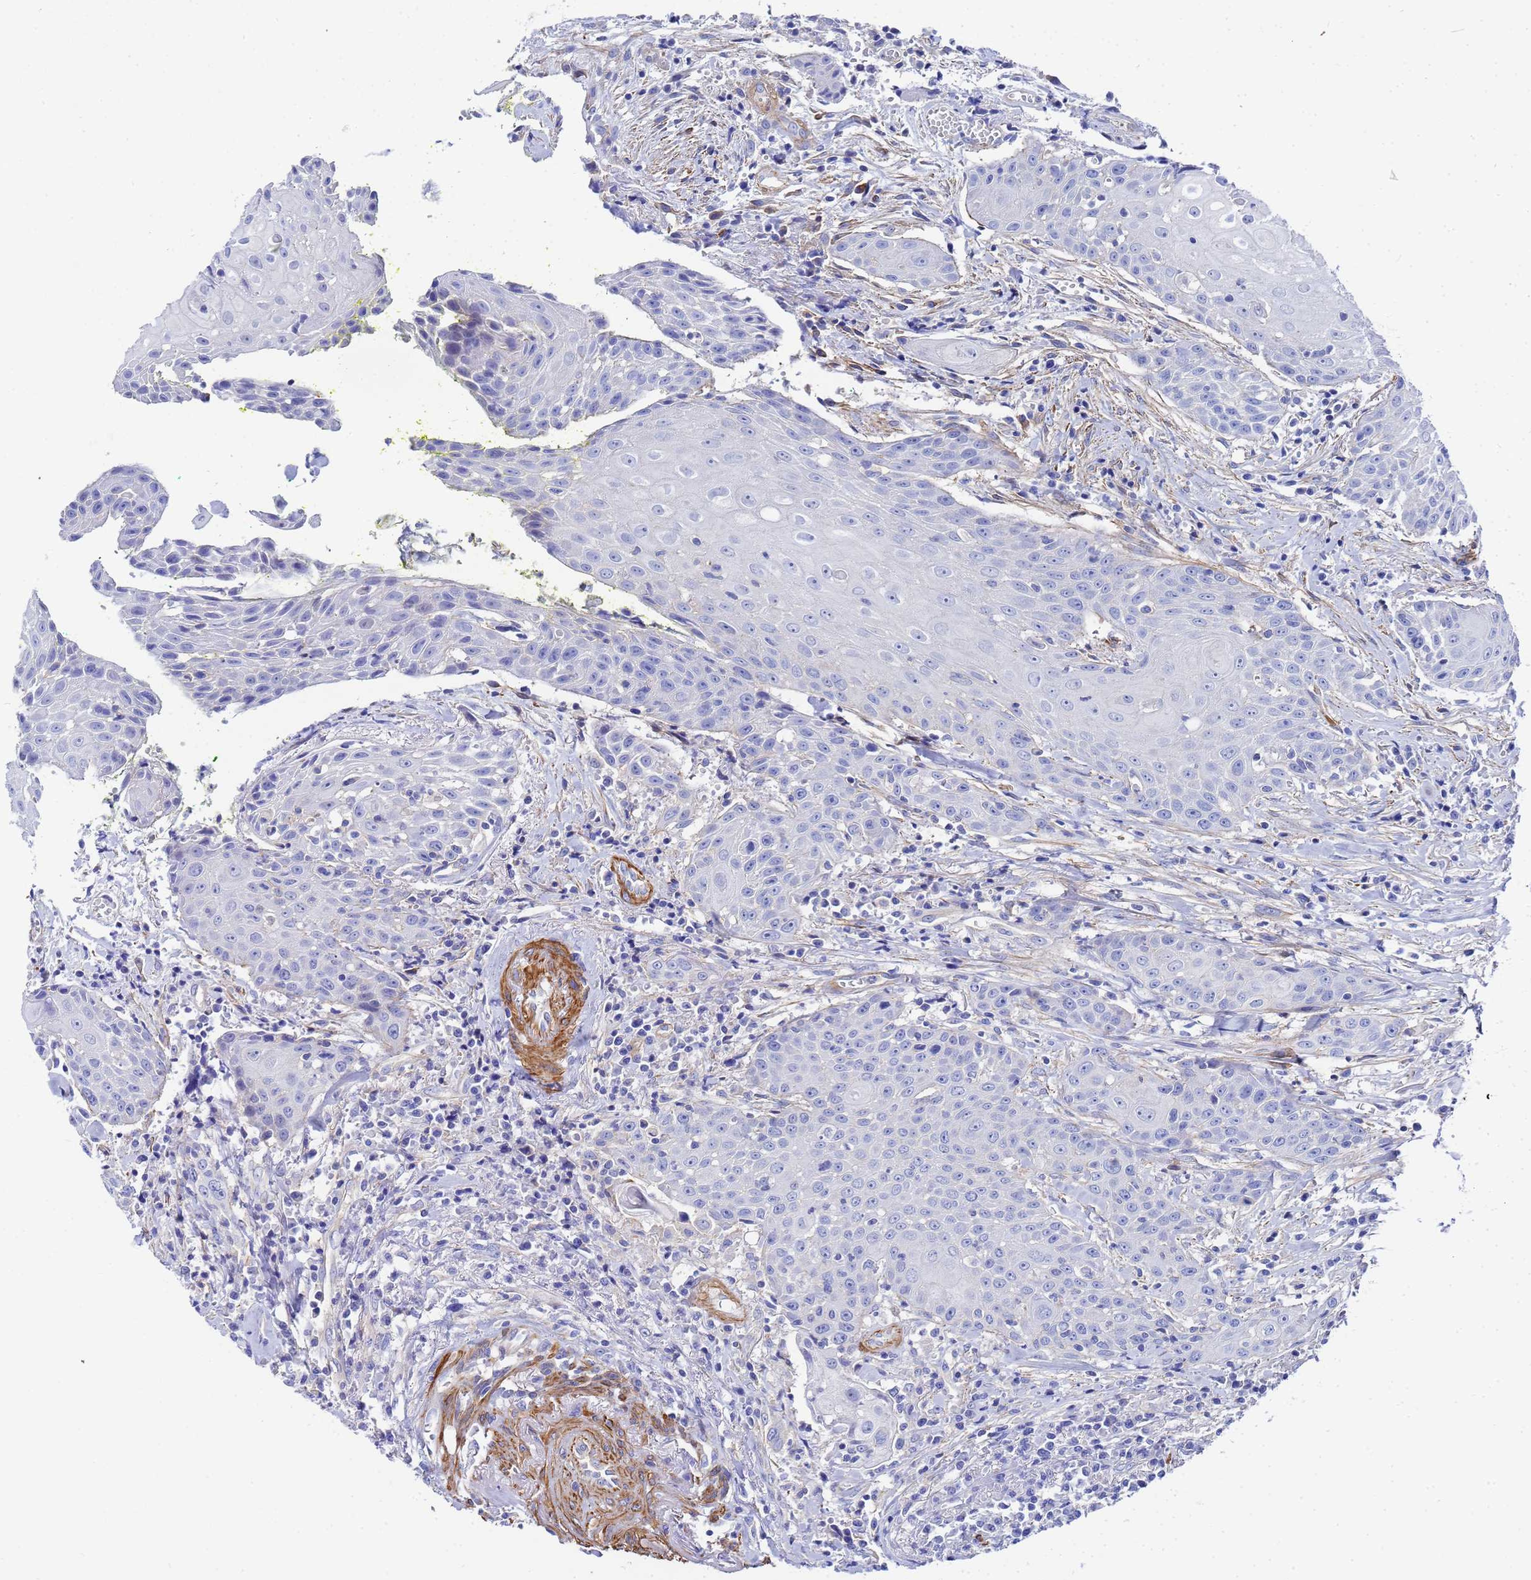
{"staining": {"intensity": "negative", "quantity": "none", "location": "none"}, "tissue": "head and neck cancer", "cell_type": "Tumor cells", "image_type": "cancer", "snomed": [{"axis": "morphology", "description": "Squamous cell carcinoma, NOS"}, {"axis": "topography", "description": "Oral tissue"}, {"axis": "topography", "description": "Head-Neck"}], "caption": "DAB immunohistochemical staining of head and neck cancer exhibits no significant staining in tumor cells.", "gene": "RAB39B", "patient": {"sex": "female", "age": 82}}